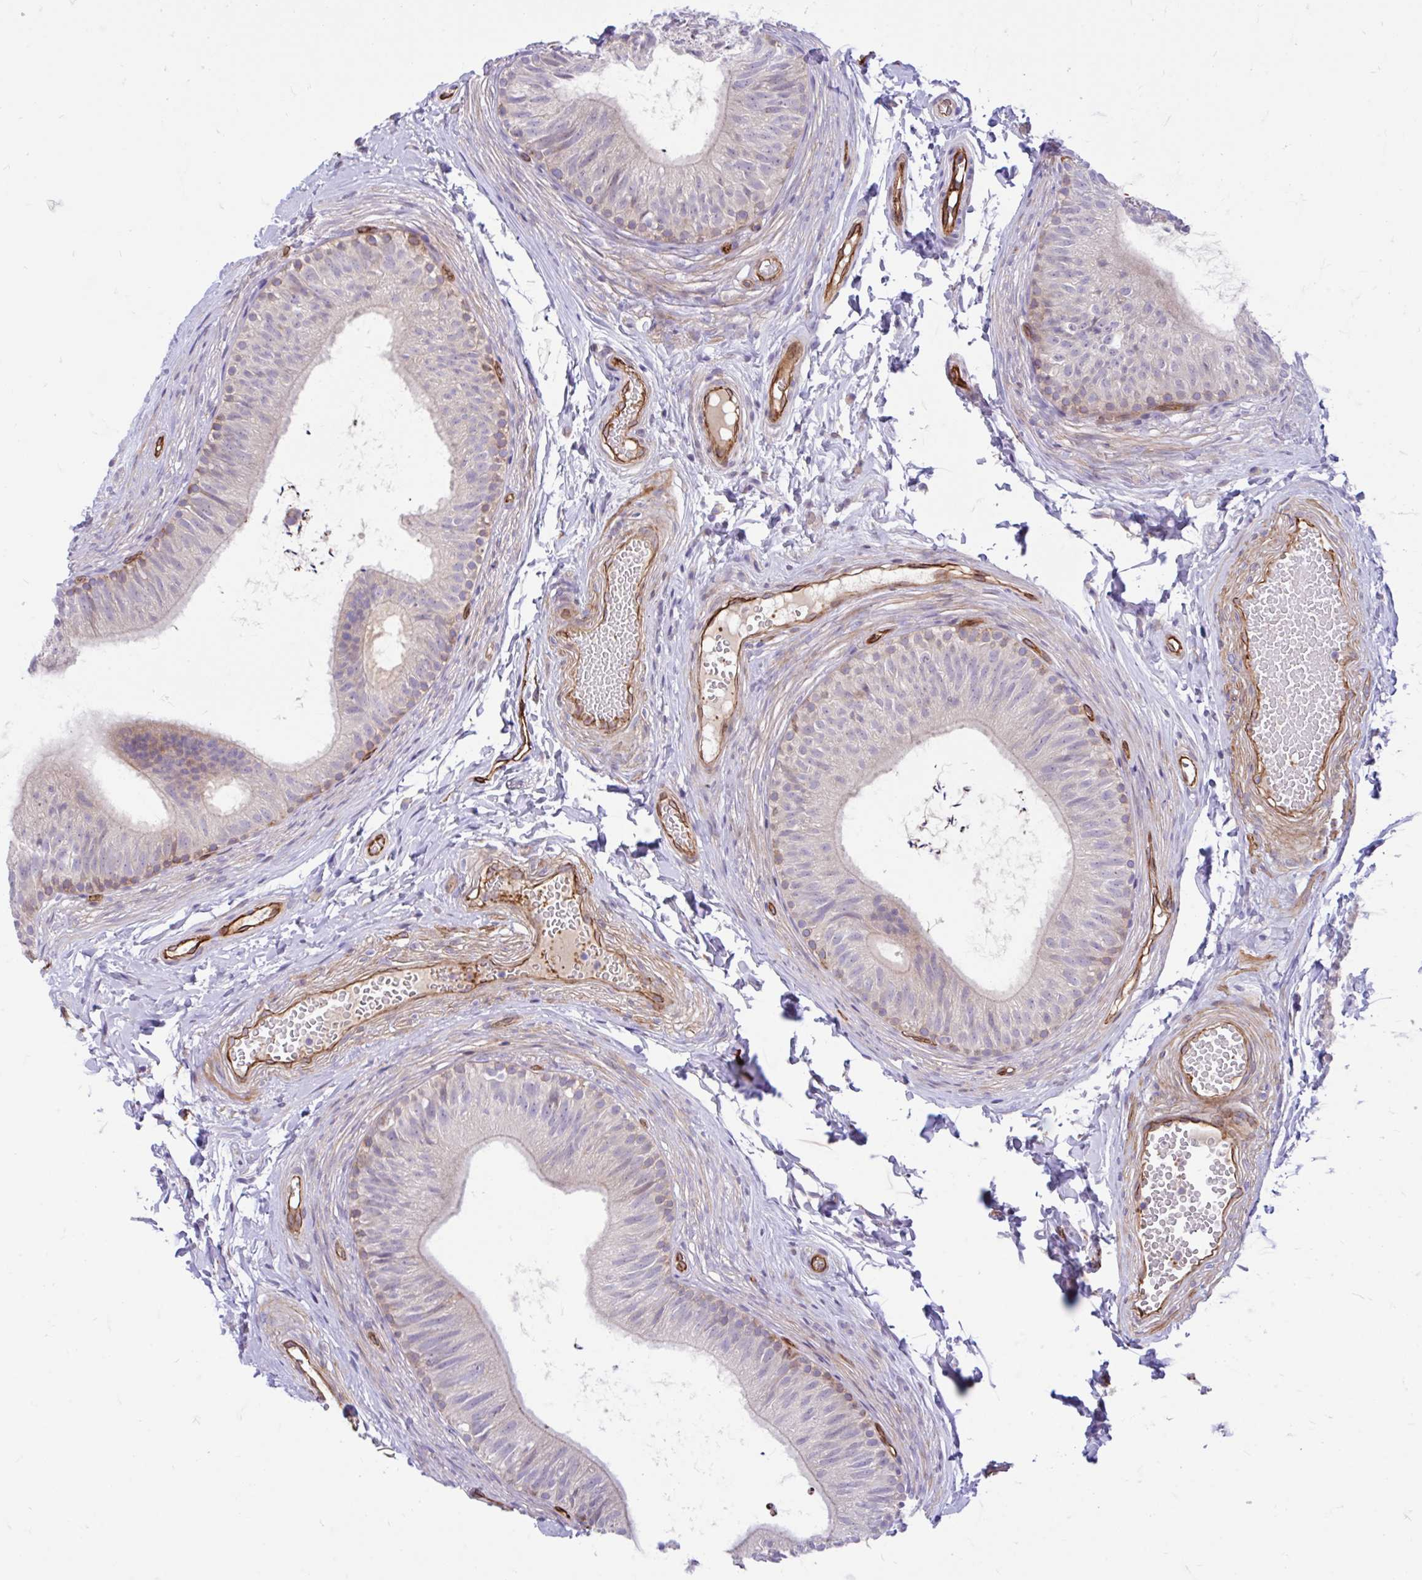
{"staining": {"intensity": "moderate", "quantity": "<25%", "location": "cytoplasmic/membranous"}, "tissue": "epididymis", "cell_type": "Glandular cells", "image_type": "normal", "snomed": [{"axis": "morphology", "description": "Normal tissue, NOS"}, {"axis": "topography", "description": "Epididymis, spermatic cord, NOS"}, {"axis": "topography", "description": "Epididymis"}, {"axis": "topography", "description": "Peripheral nerve tissue"}], "caption": "Protein staining of benign epididymis displays moderate cytoplasmic/membranous expression in approximately <25% of glandular cells.", "gene": "ESPNL", "patient": {"sex": "male", "age": 29}}